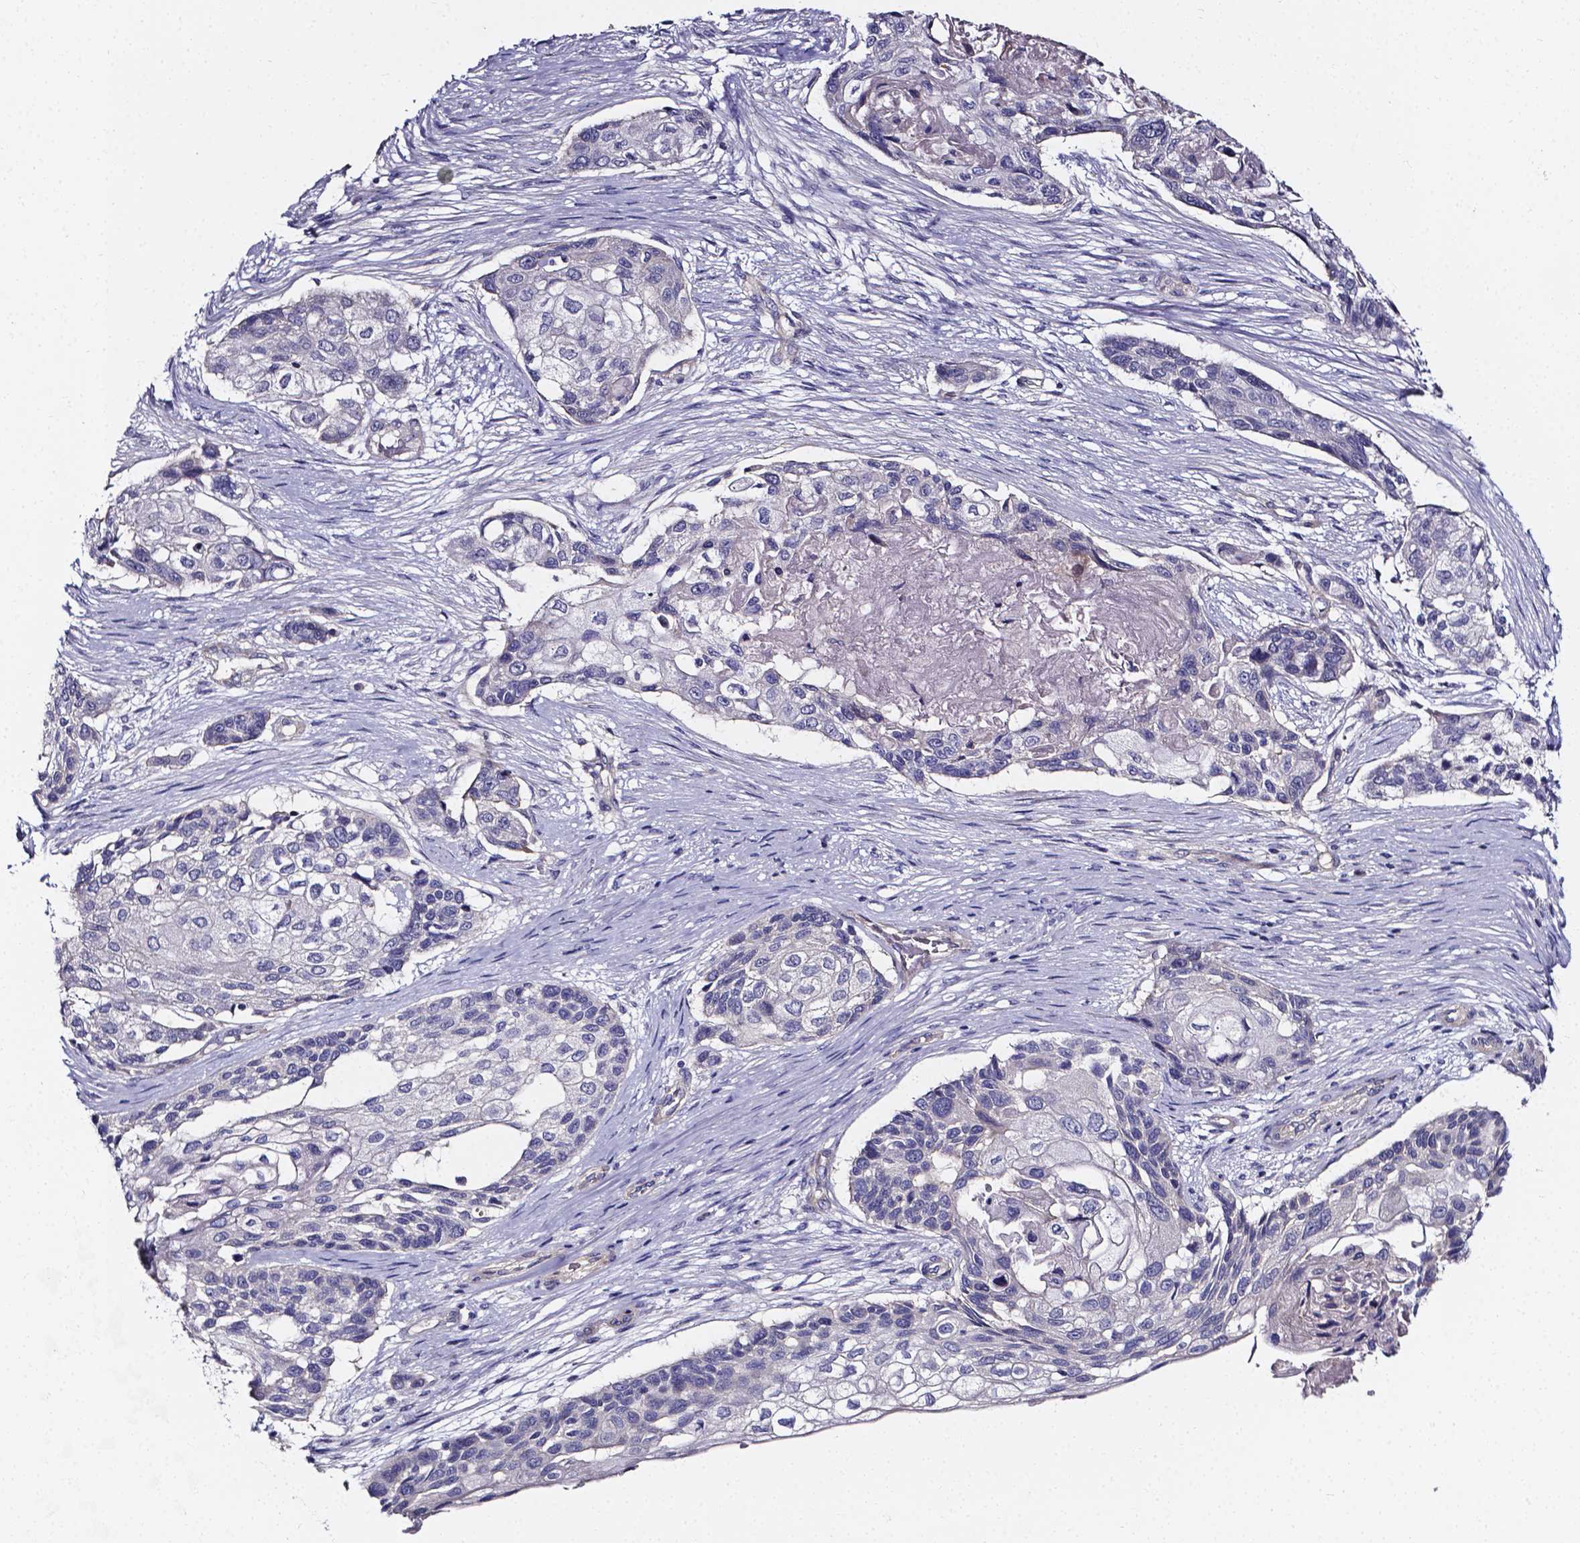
{"staining": {"intensity": "negative", "quantity": "none", "location": "none"}, "tissue": "lung cancer", "cell_type": "Tumor cells", "image_type": "cancer", "snomed": [{"axis": "morphology", "description": "Squamous cell carcinoma, NOS"}, {"axis": "topography", "description": "Lung"}], "caption": "A high-resolution image shows immunohistochemistry staining of squamous cell carcinoma (lung), which shows no significant positivity in tumor cells. (DAB (3,3'-diaminobenzidine) IHC visualized using brightfield microscopy, high magnification).", "gene": "CACNG8", "patient": {"sex": "male", "age": 69}}